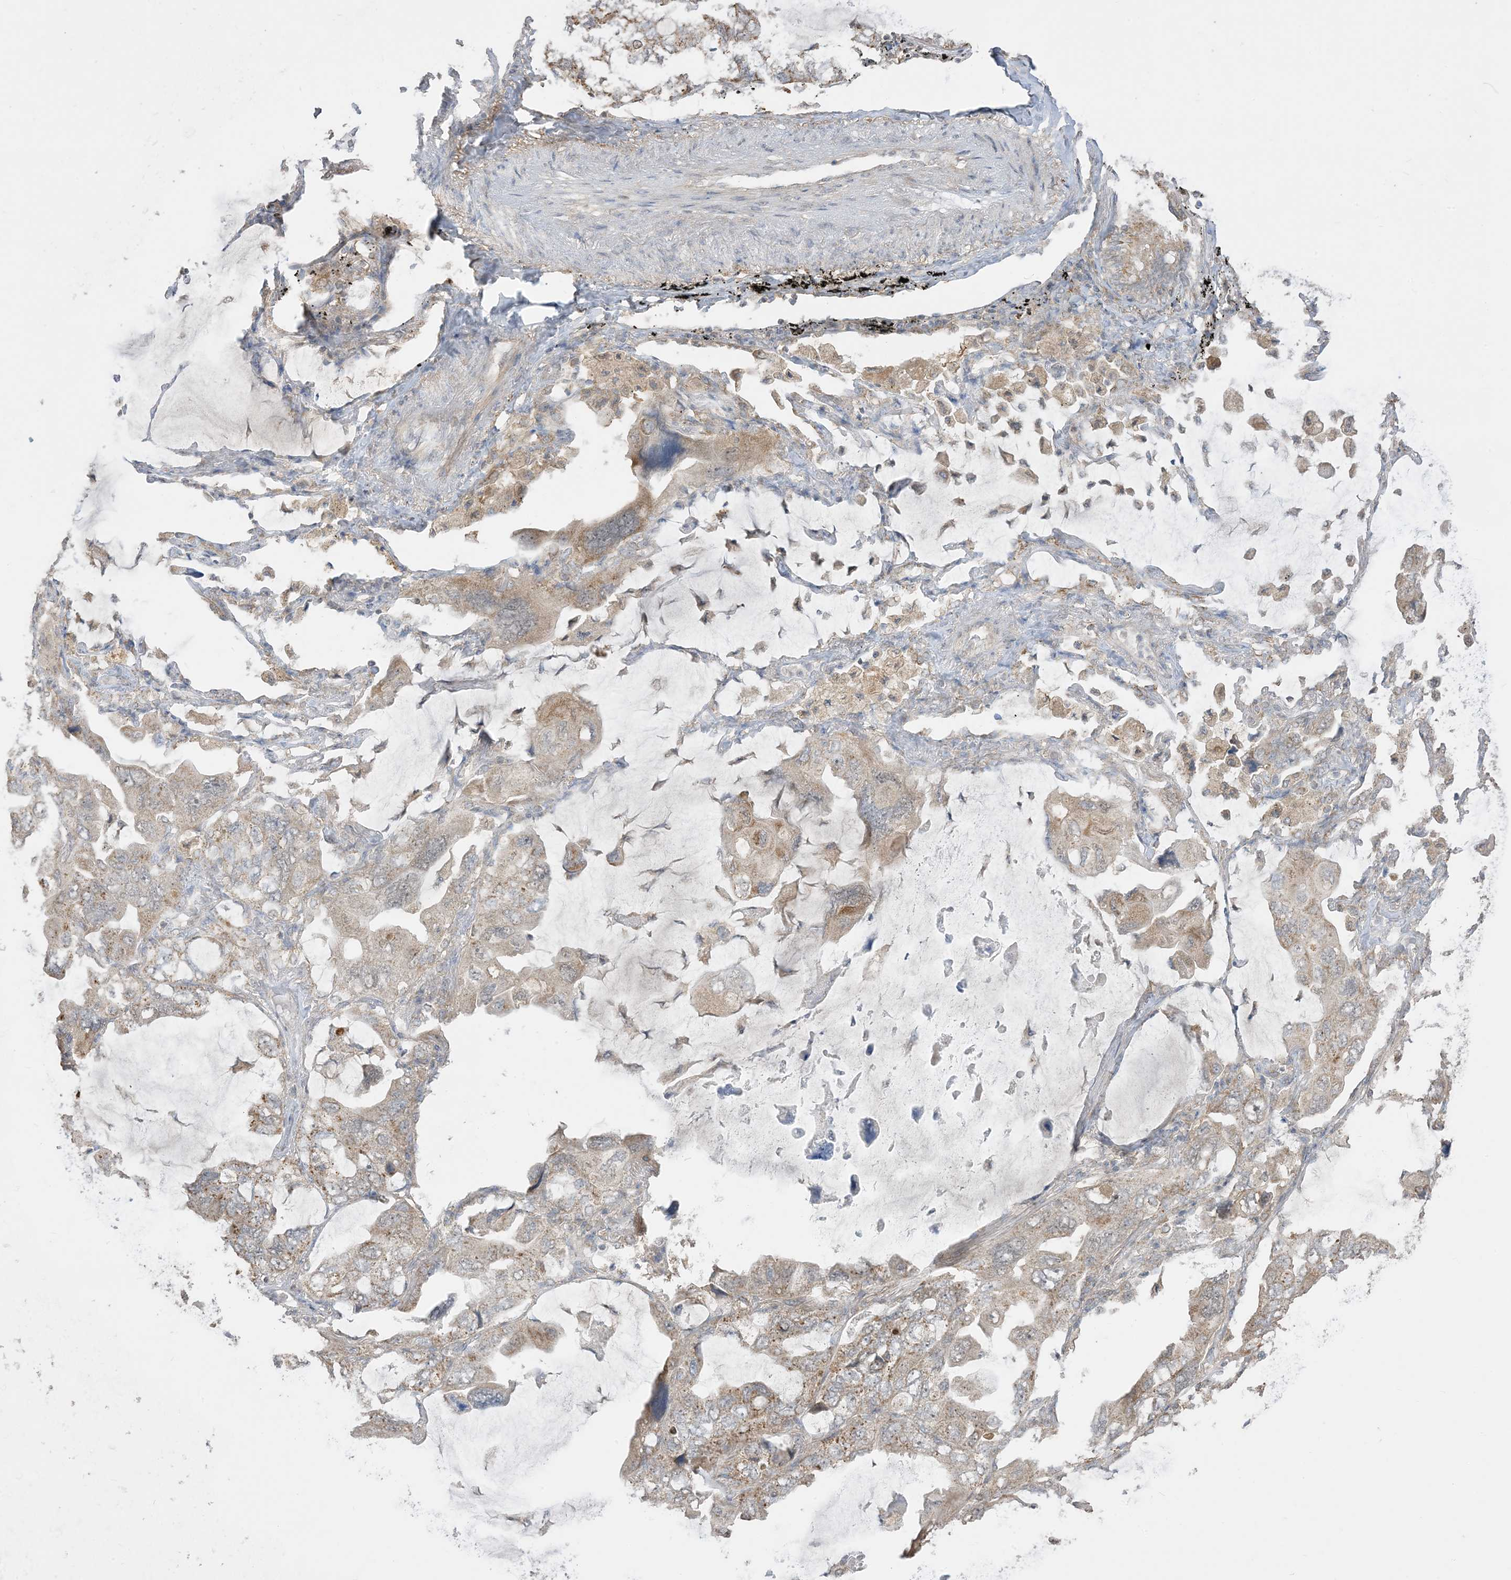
{"staining": {"intensity": "moderate", "quantity": ">75%", "location": "cytoplasmic/membranous"}, "tissue": "lung cancer", "cell_type": "Tumor cells", "image_type": "cancer", "snomed": [{"axis": "morphology", "description": "Squamous cell carcinoma, NOS"}, {"axis": "topography", "description": "Lung"}], "caption": "Human lung cancer stained with a brown dye shows moderate cytoplasmic/membranous positive staining in about >75% of tumor cells.", "gene": "SIRT3", "patient": {"sex": "female", "age": 73}}